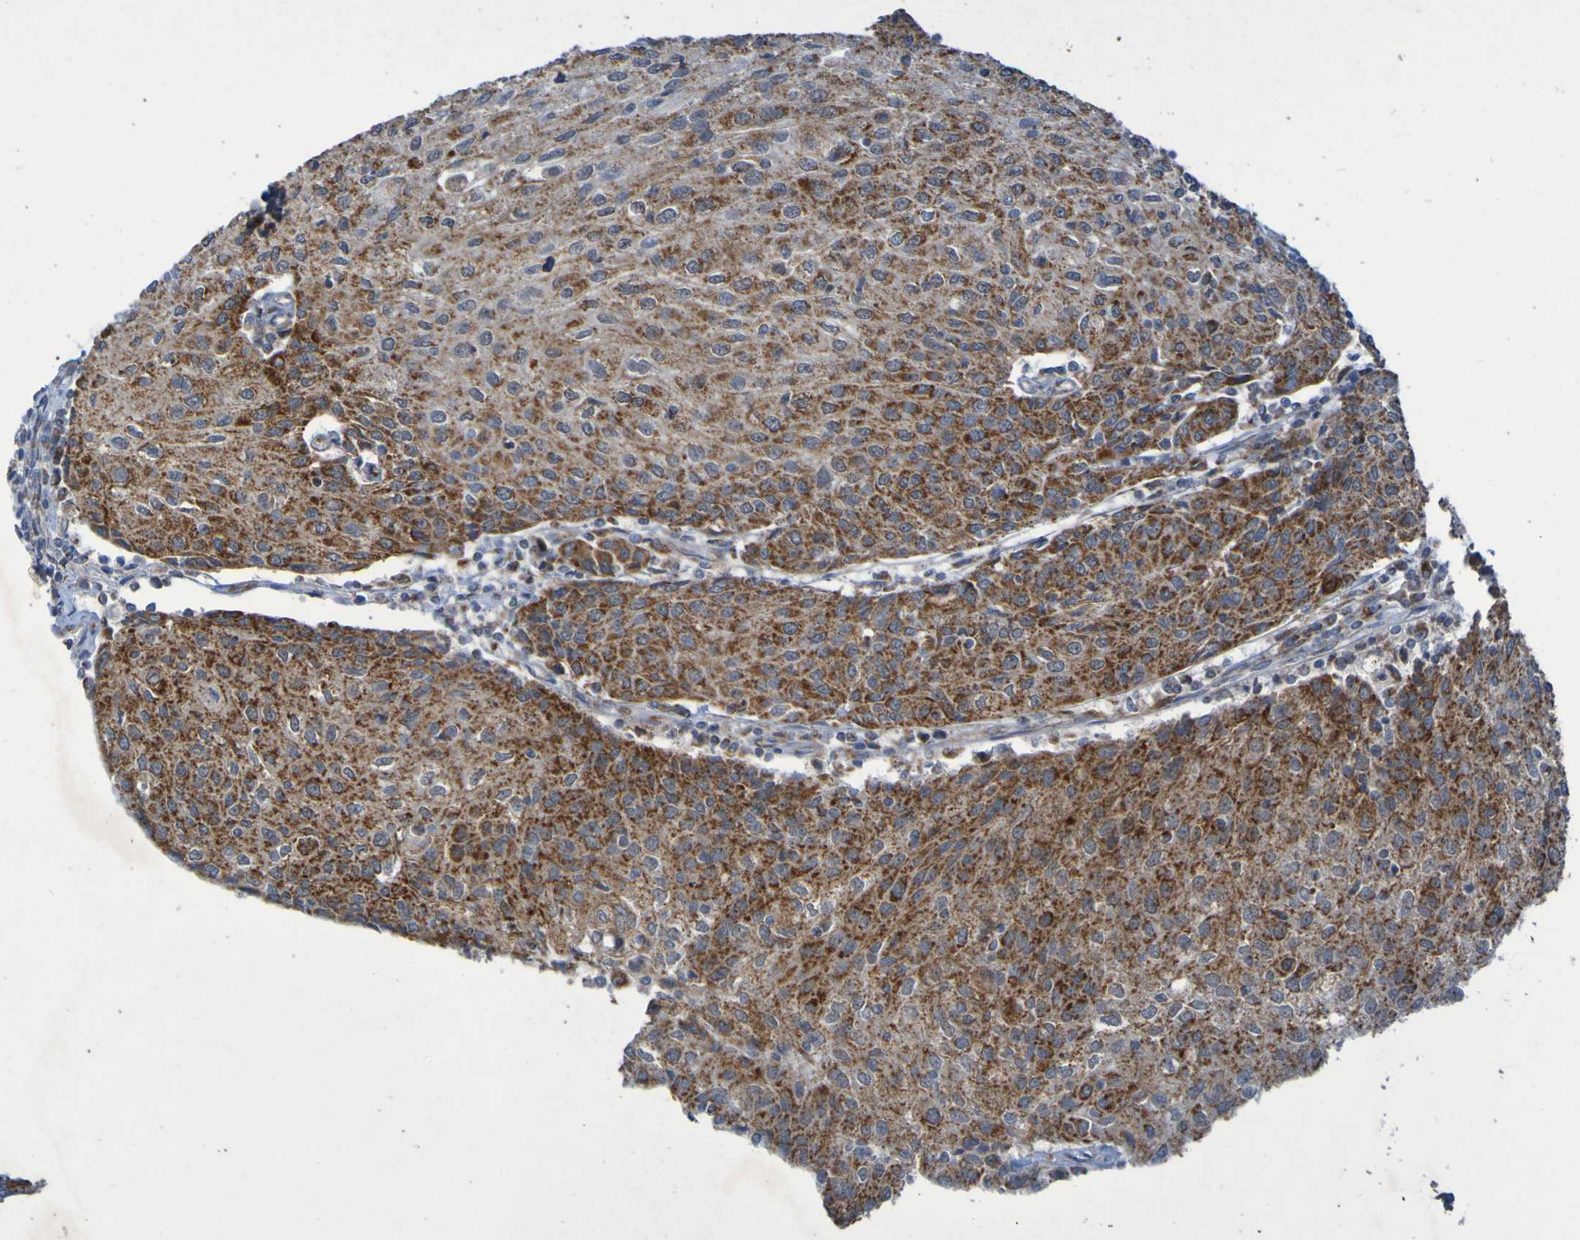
{"staining": {"intensity": "moderate", "quantity": ">75%", "location": "cytoplasmic/membranous"}, "tissue": "urothelial cancer", "cell_type": "Tumor cells", "image_type": "cancer", "snomed": [{"axis": "morphology", "description": "Urothelial carcinoma, High grade"}, {"axis": "topography", "description": "Urinary bladder"}], "caption": "Immunohistochemistry of human urothelial cancer displays medium levels of moderate cytoplasmic/membranous staining in about >75% of tumor cells.", "gene": "CCDC51", "patient": {"sex": "female", "age": 85}}